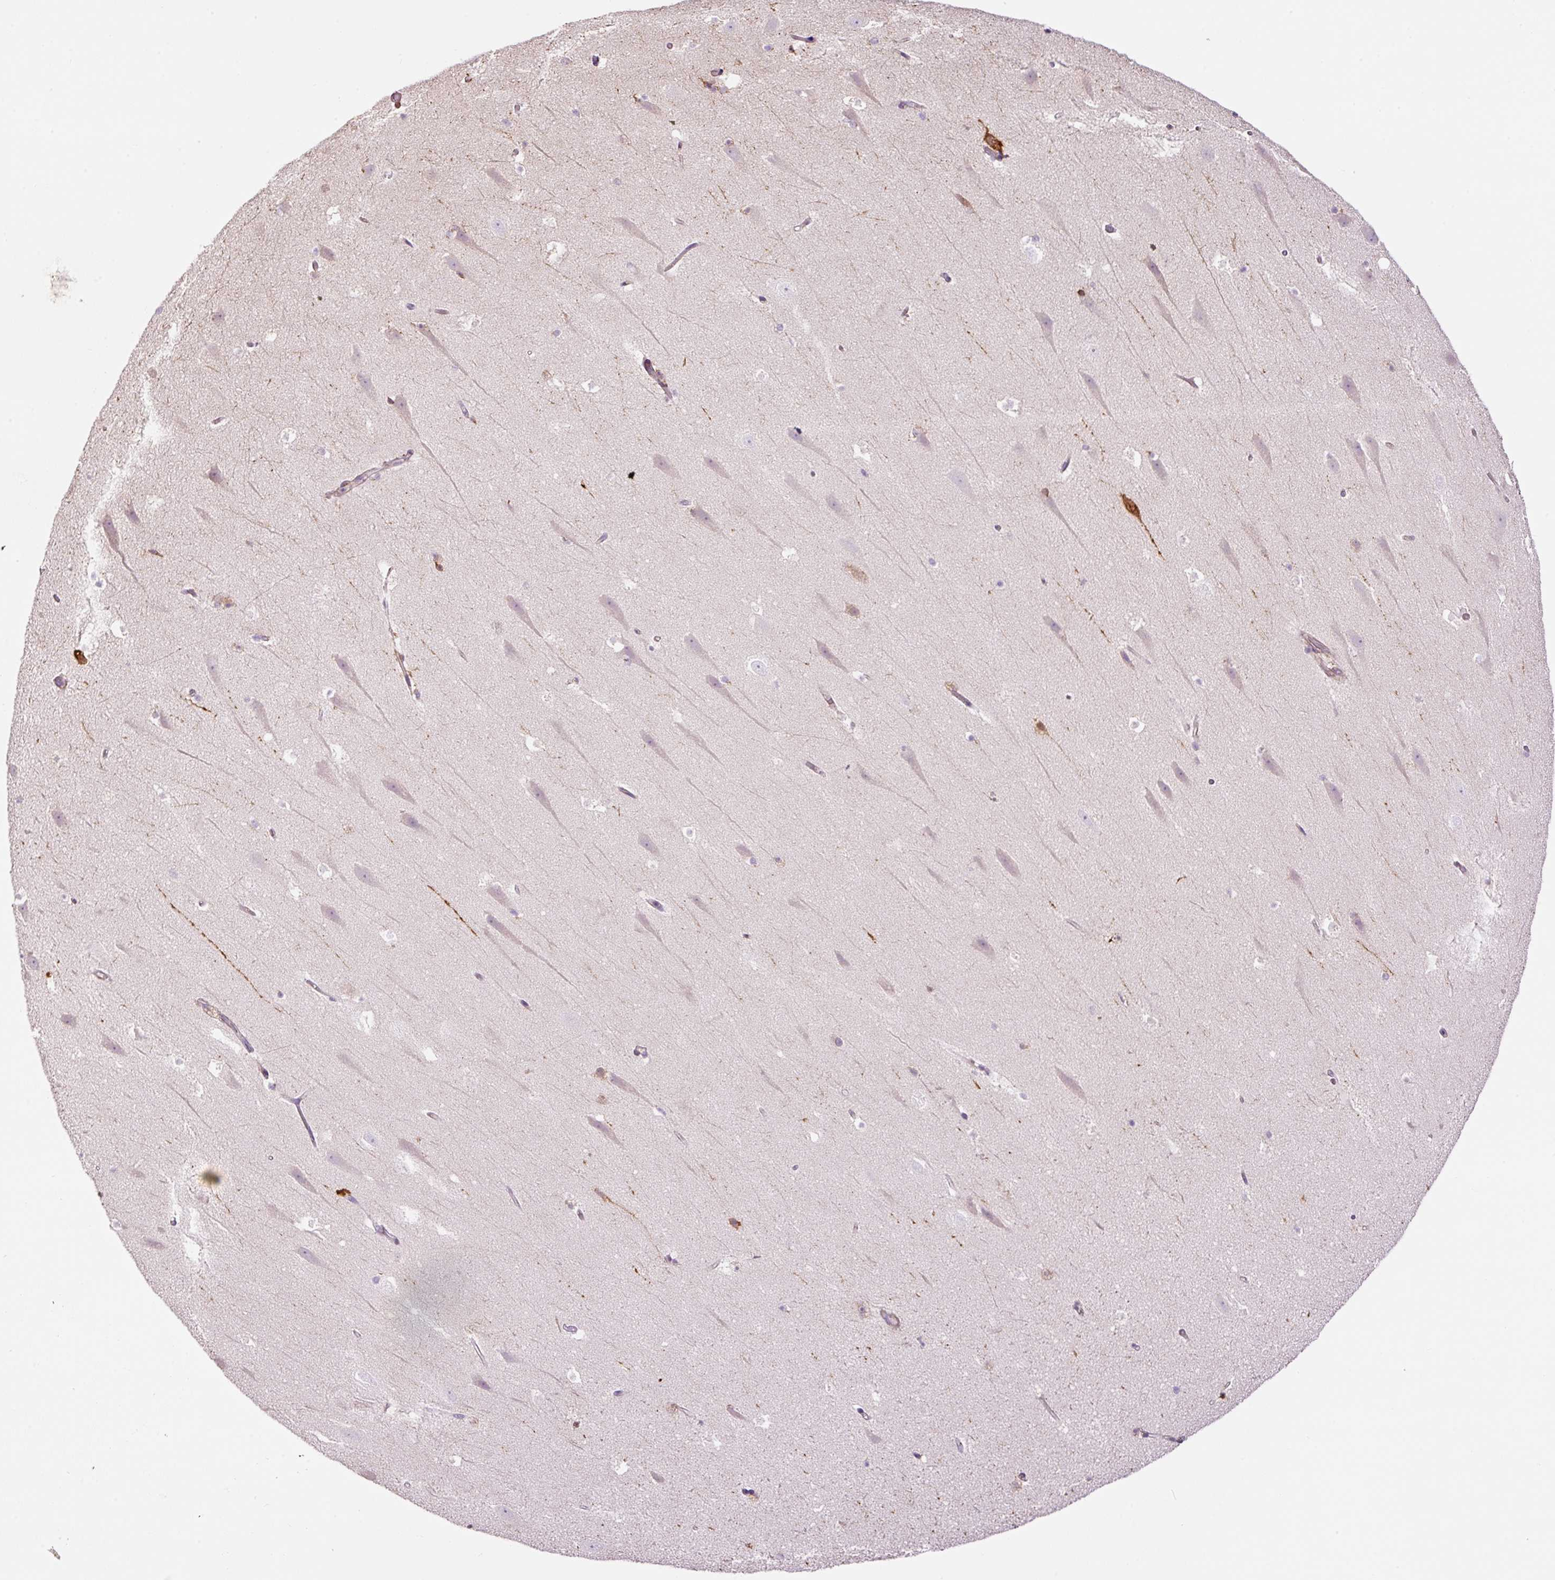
{"staining": {"intensity": "moderate", "quantity": "<25%", "location": "cytoplasmic/membranous"}, "tissue": "hippocampus", "cell_type": "Glial cells", "image_type": "normal", "snomed": [{"axis": "morphology", "description": "Normal tissue, NOS"}, {"axis": "topography", "description": "Hippocampus"}], "caption": "Immunohistochemistry of benign human hippocampus reveals low levels of moderate cytoplasmic/membranous expression in approximately <25% of glial cells.", "gene": "TMEM8B", "patient": {"sex": "male", "age": 37}}